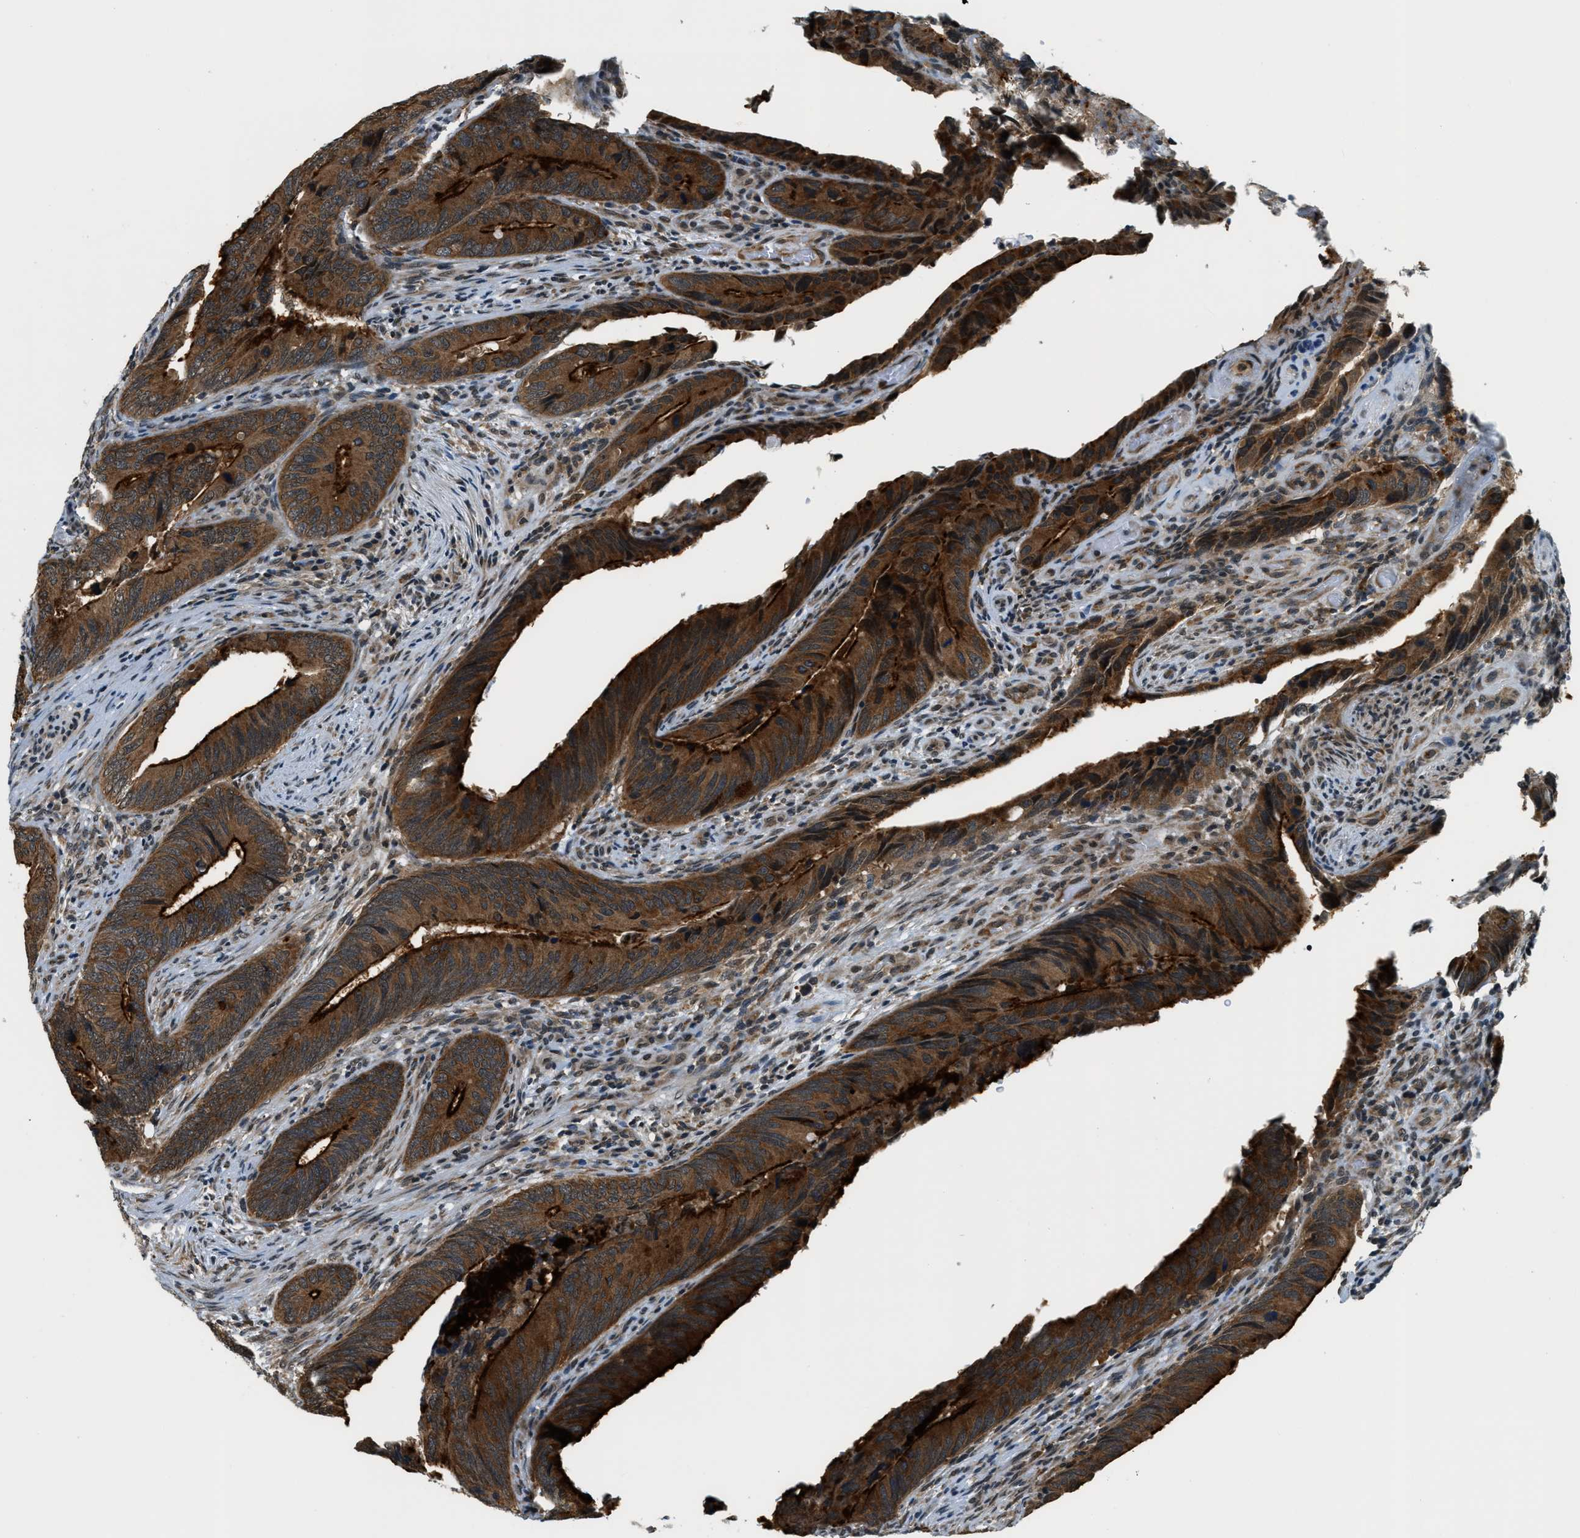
{"staining": {"intensity": "strong", "quantity": ">75%", "location": "cytoplasmic/membranous"}, "tissue": "colorectal cancer", "cell_type": "Tumor cells", "image_type": "cancer", "snomed": [{"axis": "morphology", "description": "Normal tissue, NOS"}, {"axis": "morphology", "description": "Adenocarcinoma, NOS"}, {"axis": "topography", "description": "Colon"}], "caption": "Immunohistochemistry of colorectal cancer shows high levels of strong cytoplasmic/membranous staining in about >75% of tumor cells.", "gene": "RAB11FIP1", "patient": {"sex": "male", "age": 56}}